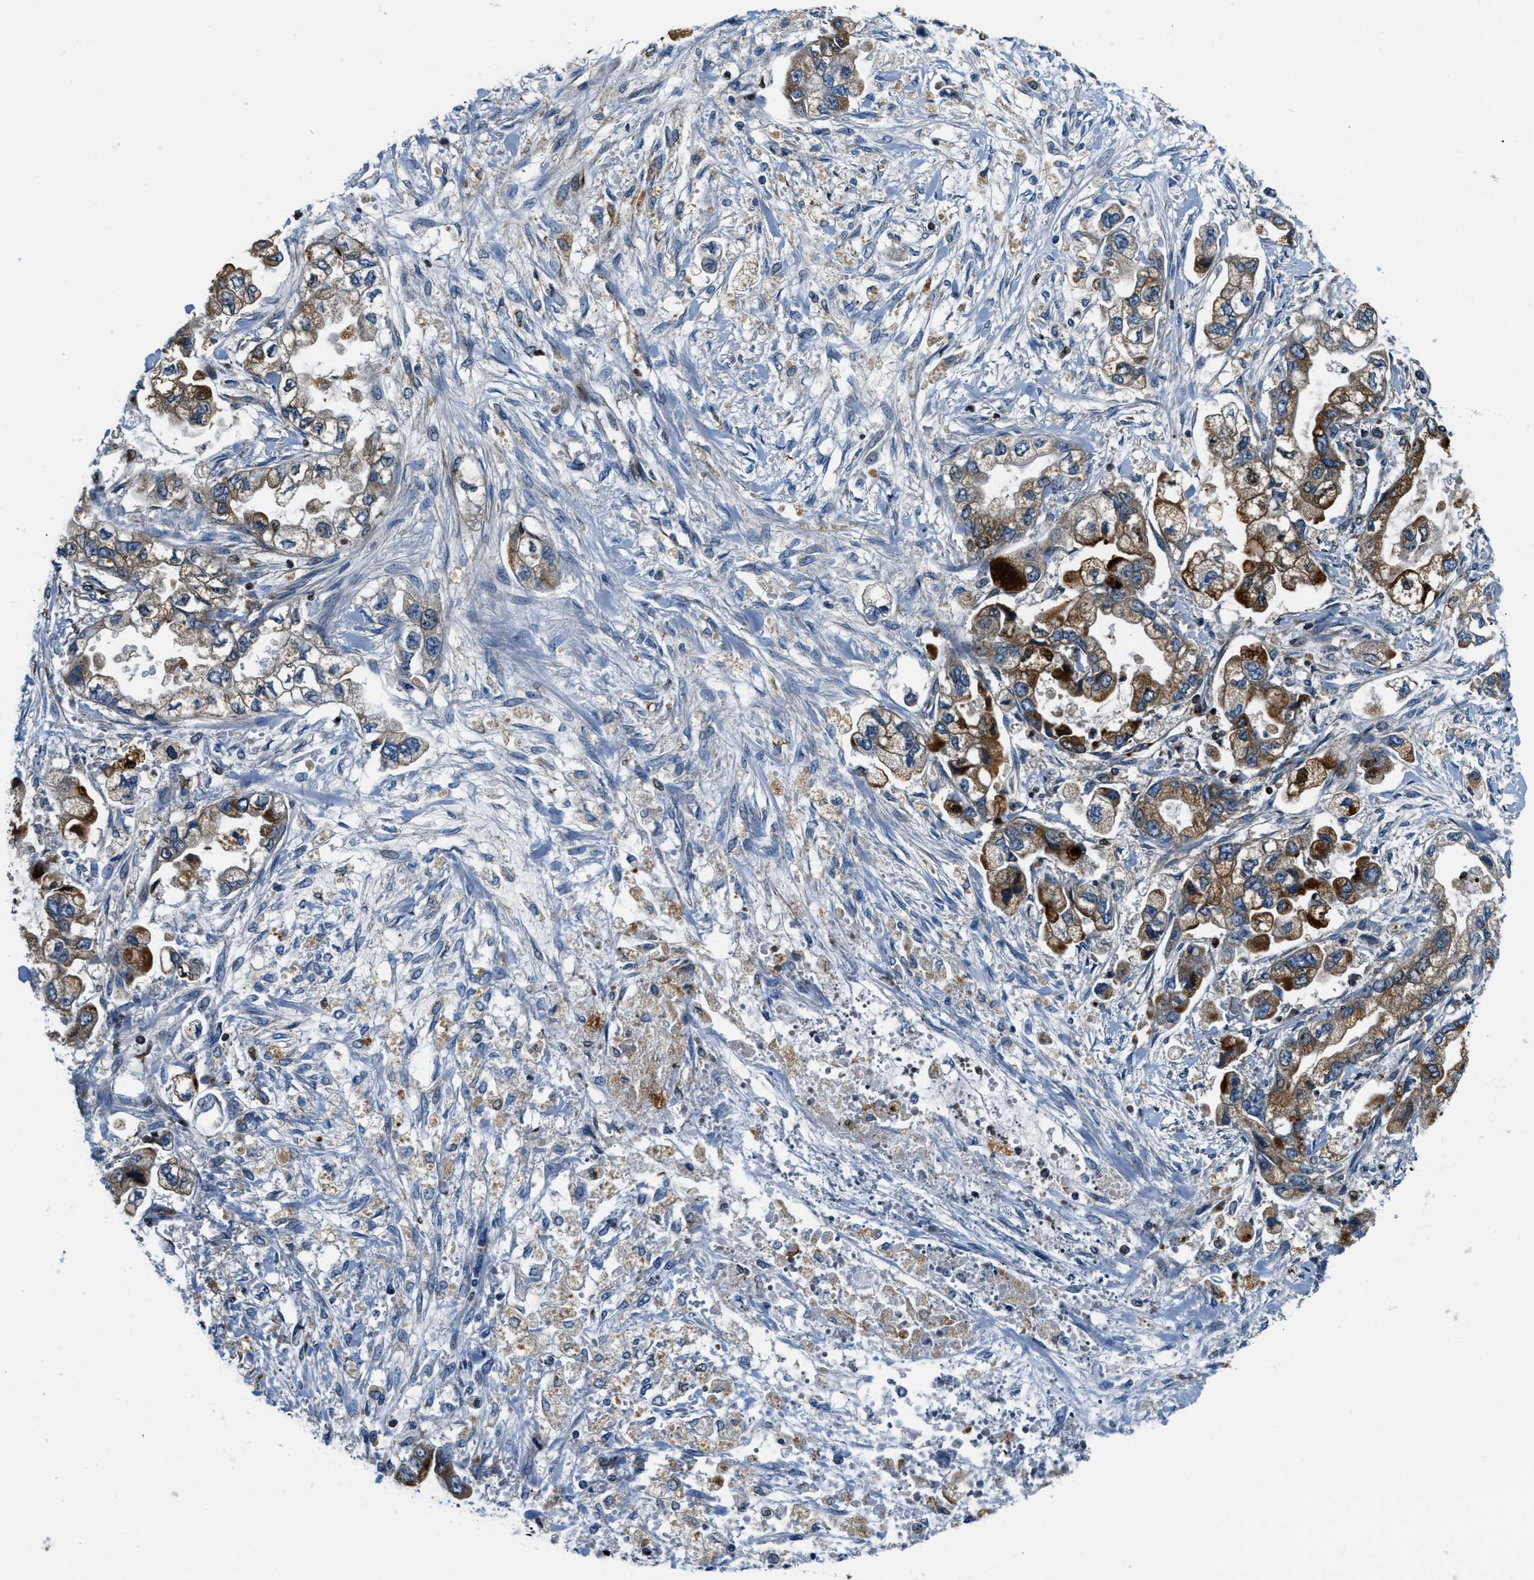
{"staining": {"intensity": "strong", "quantity": ">75%", "location": "cytoplasmic/membranous"}, "tissue": "stomach cancer", "cell_type": "Tumor cells", "image_type": "cancer", "snomed": [{"axis": "morphology", "description": "Normal tissue, NOS"}, {"axis": "morphology", "description": "Adenocarcinoma, NOS"}, {"axis": "topography", "description": "Stomach"}], "caption": "Adenocarcinoma (stomach) was stained to show a protein in brown. There is high levels of strong cytoplasmic/membranous positivity in approximately >75% of tumor cells. The staining was performed using DAB (3,3'-diaminobenzidine), with brown indicating positive protein expression. Nuclei are stained blue with hematoxylin.", "gene": "GNS", "patient": {"sex": "male", "age": 62}}